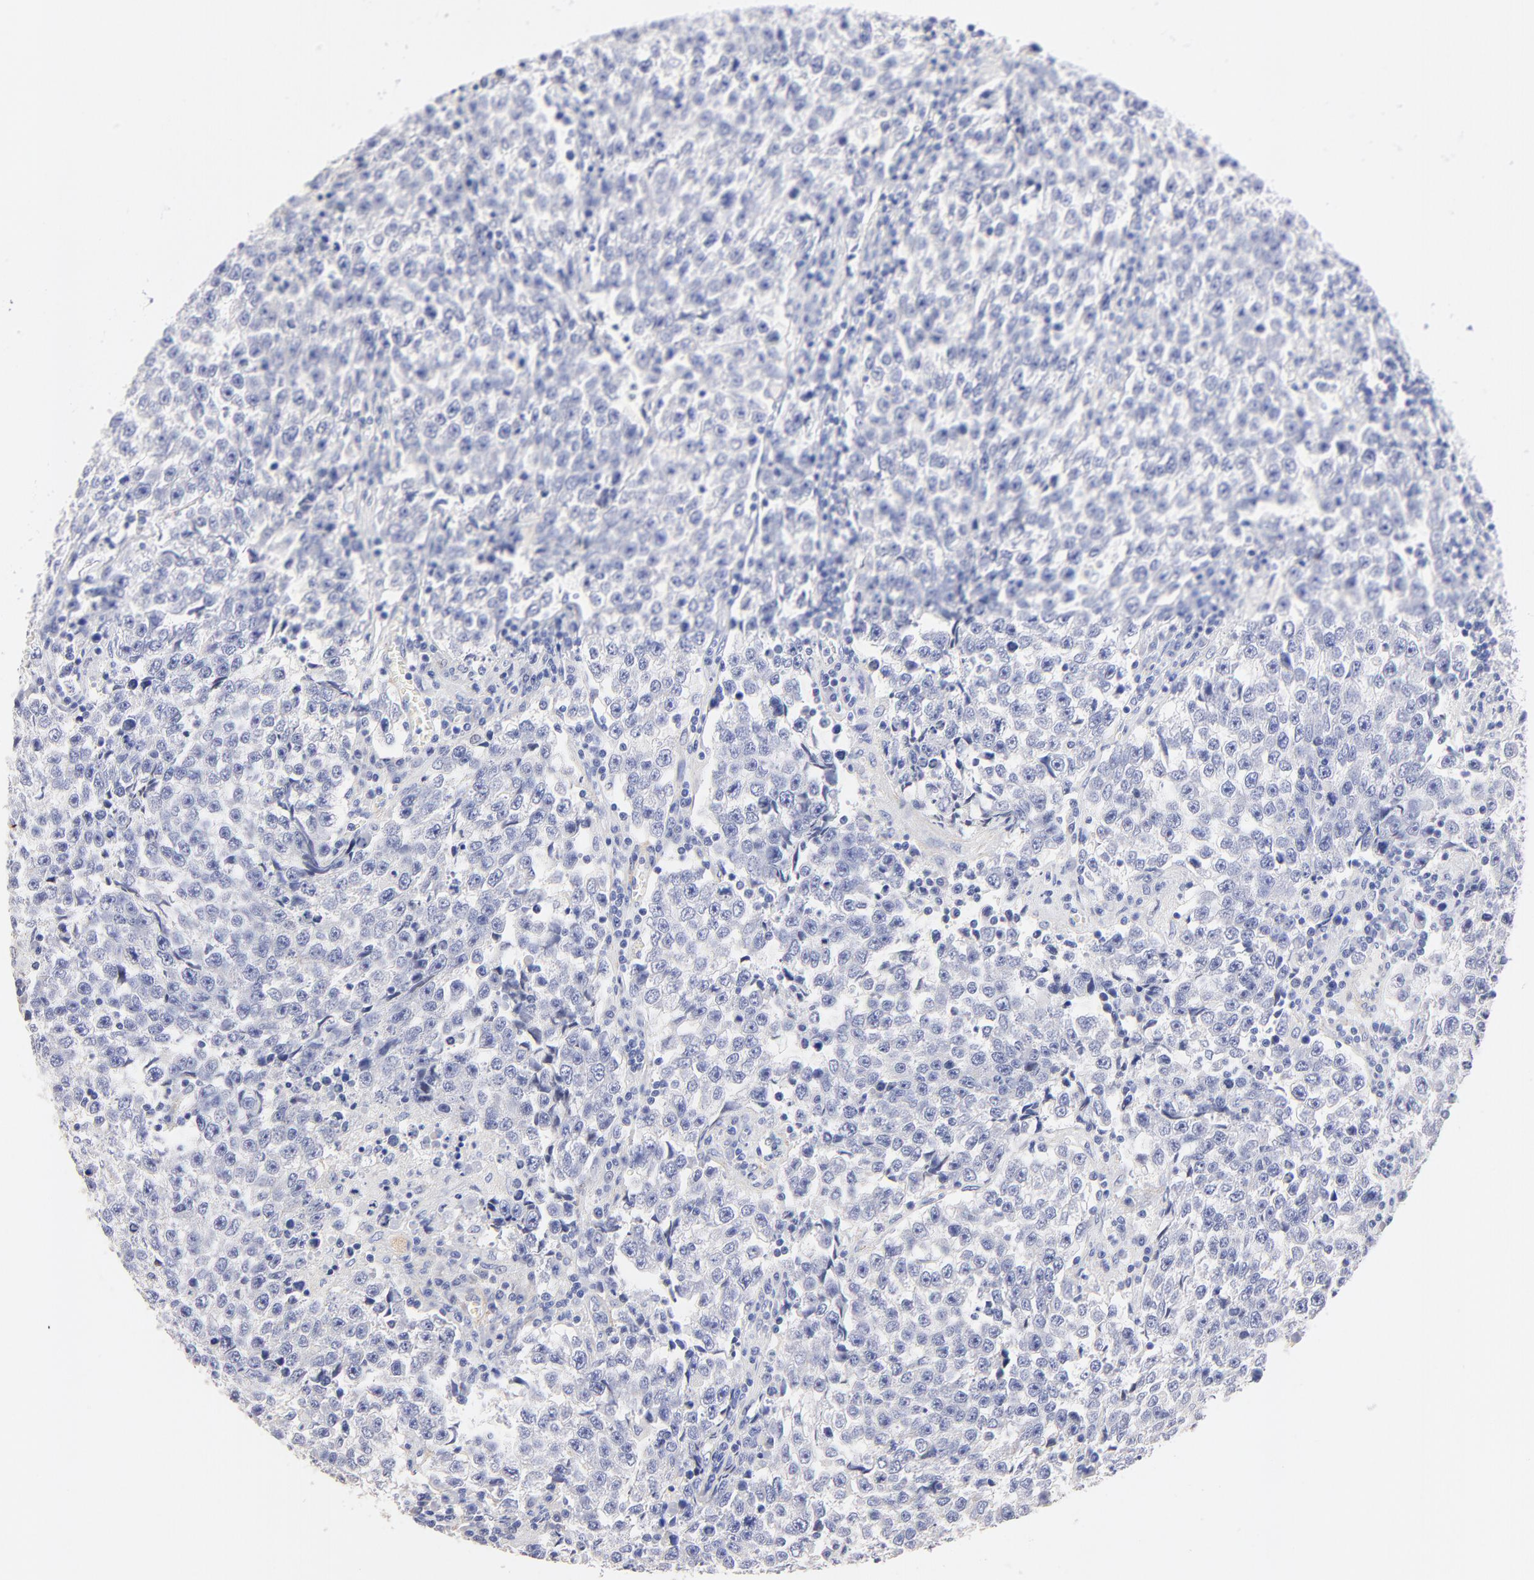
{"staining": {"intensity": "negative", "quantity": "none", "location": "none"}, "tissue": "testis cancer", "cell_type": "Tumor cells", "image_type": "cancer", "snomed": [{"axis": "morphology", "description": "Seminoma, NOS"}, {"axis": "topography", "description": "Testis"}], "caption": "This is an IHC micrograph of human testis cancer (seminoma). There is no expression in tumor cells.", "gene": "ACTRT1", "patient": {"sex": "male", "age": 36}}